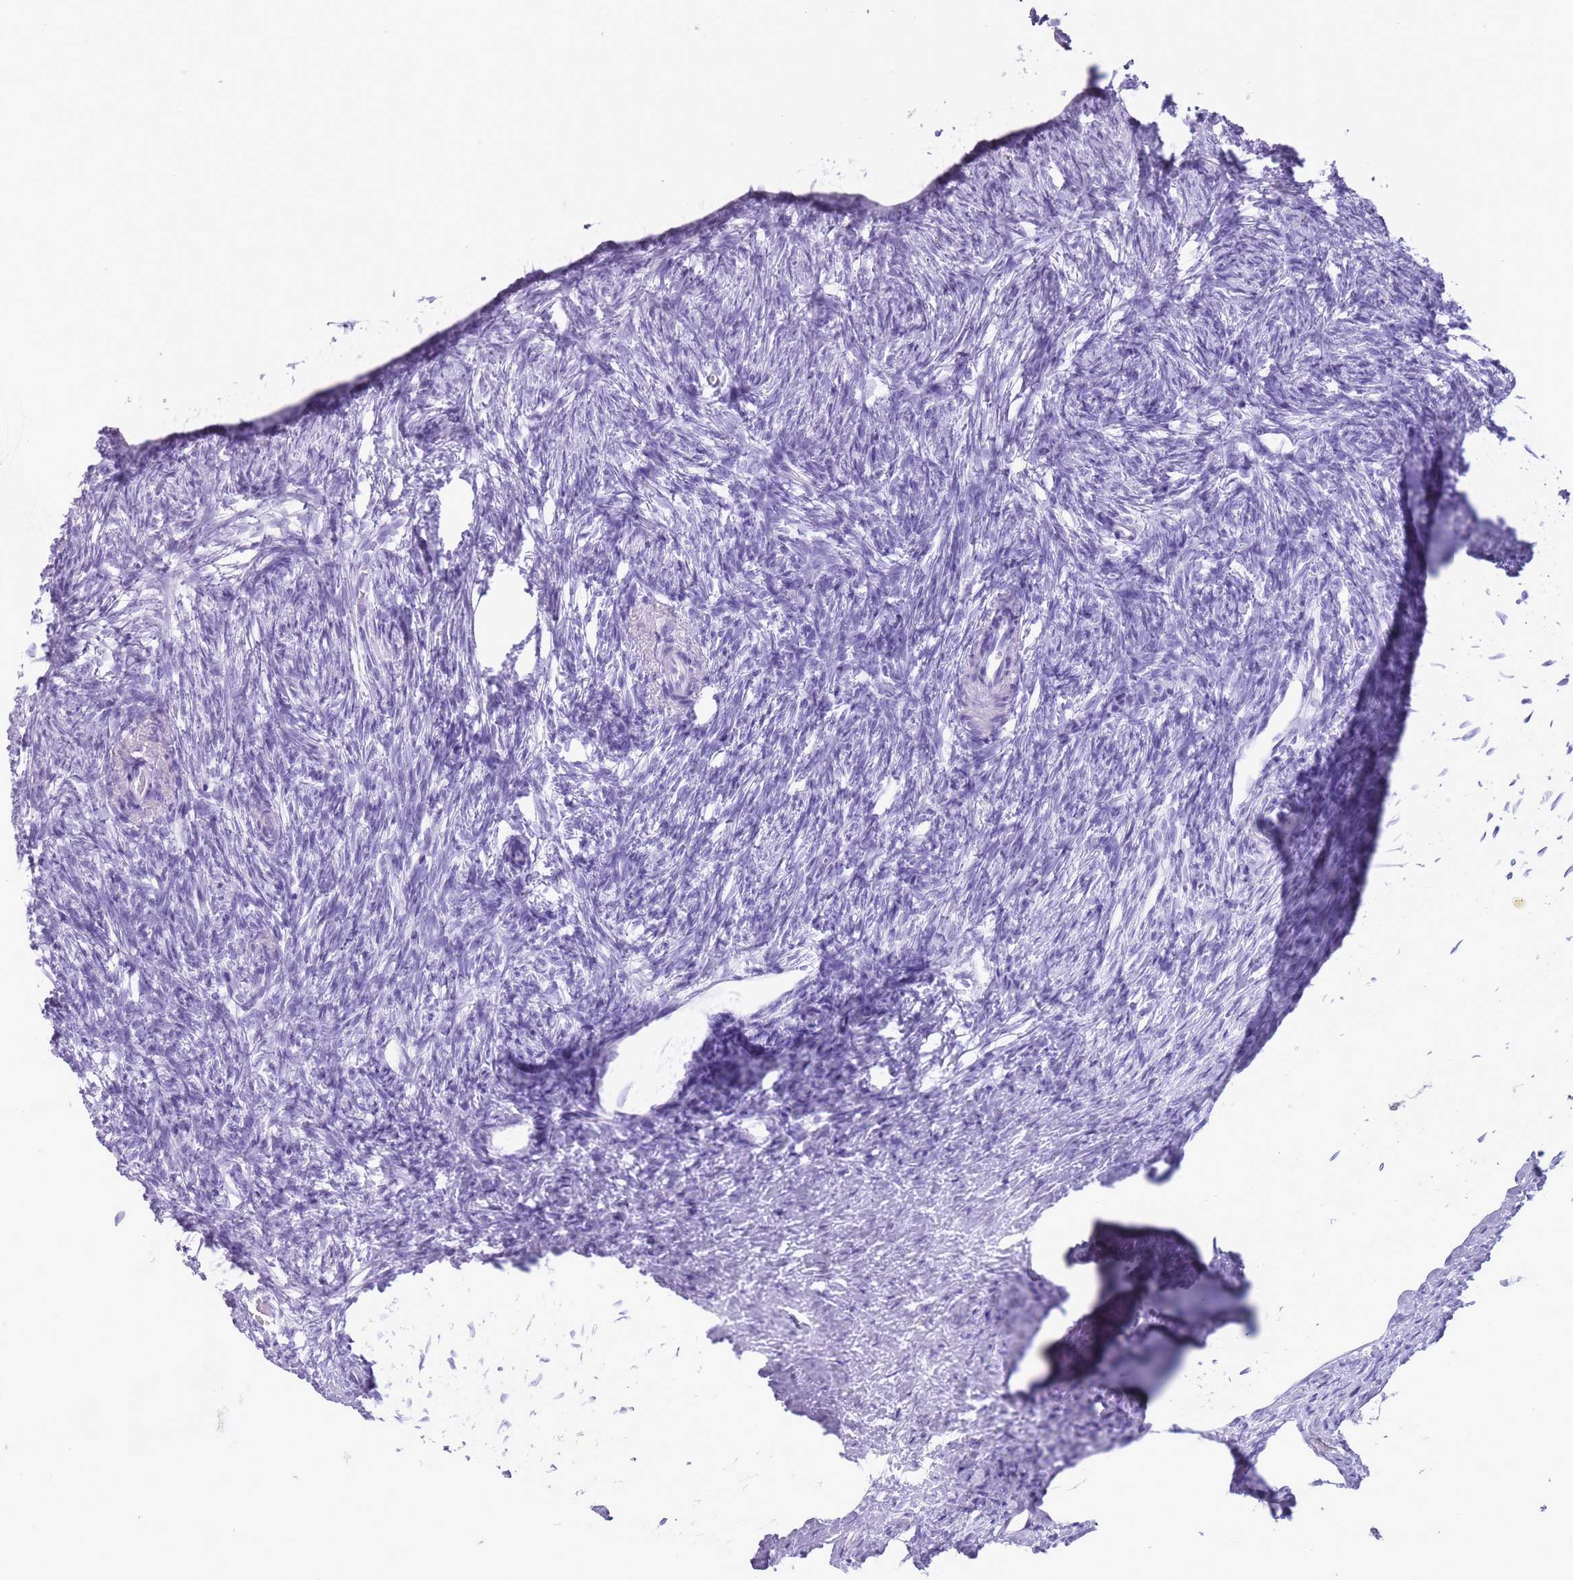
{"staining": {"intensity": "negative", "quantity": "none", "location": "none"}, "tissue": "ovary", "cell_type": "Ovarian stroma cells", "image_type": "normal", "snomed": [{"axis": "morphology", "description": "Normal tissue, NOS"}, {"axis": "topography", "description": "Ovary"}], "caption": "This photomicrograph is of benign ovary stained with immunohistochemistry (IHC) to label a protein in brown with the nuclei are counter-stained blue. There is no staining in ovarian stroma cells. The staining was performed using DAB to visualize the protein expression in brown, while the nuclei were stained in blue with hematoxylin (Magnification: 20x).", "gene": "OR4F16", "patient": {"sex": "female", "age": 51}}